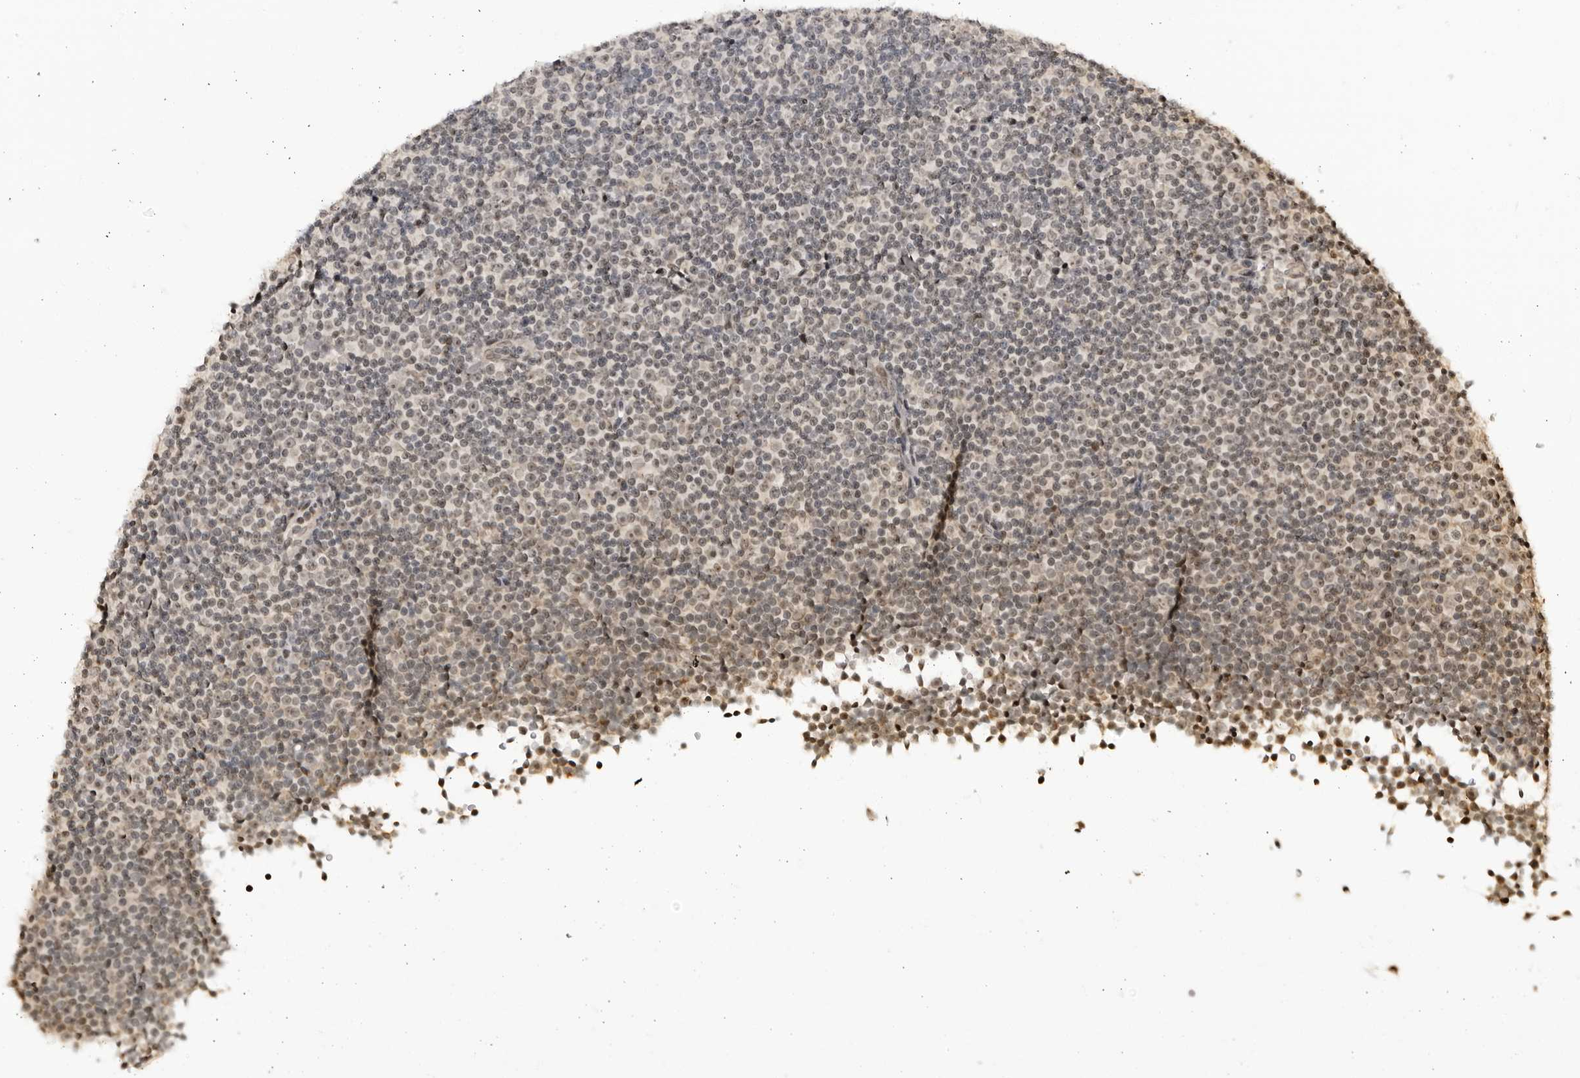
{"staining": {"intensity": "weak", "quantity": "<25%", "location": "nuclear"}, "tissue": "lymphoma", "cell_type": "Tumor cells", "image_type": "cancer", "snomed": [{"axis": "morphology", "description": "Malignant lymphoma, non-Hodgkin's type, Low grade"}, {"axis": "topography", "description": "Lymph node"}], "caption": "Low-grade malignant lymphoma, non-Hodgkin's type was stained to show a protein in brown. There is no significant positivity in tumor cells.", "gene": "RASGEF1C", "patient": {"sex": "female", "age": 67}}